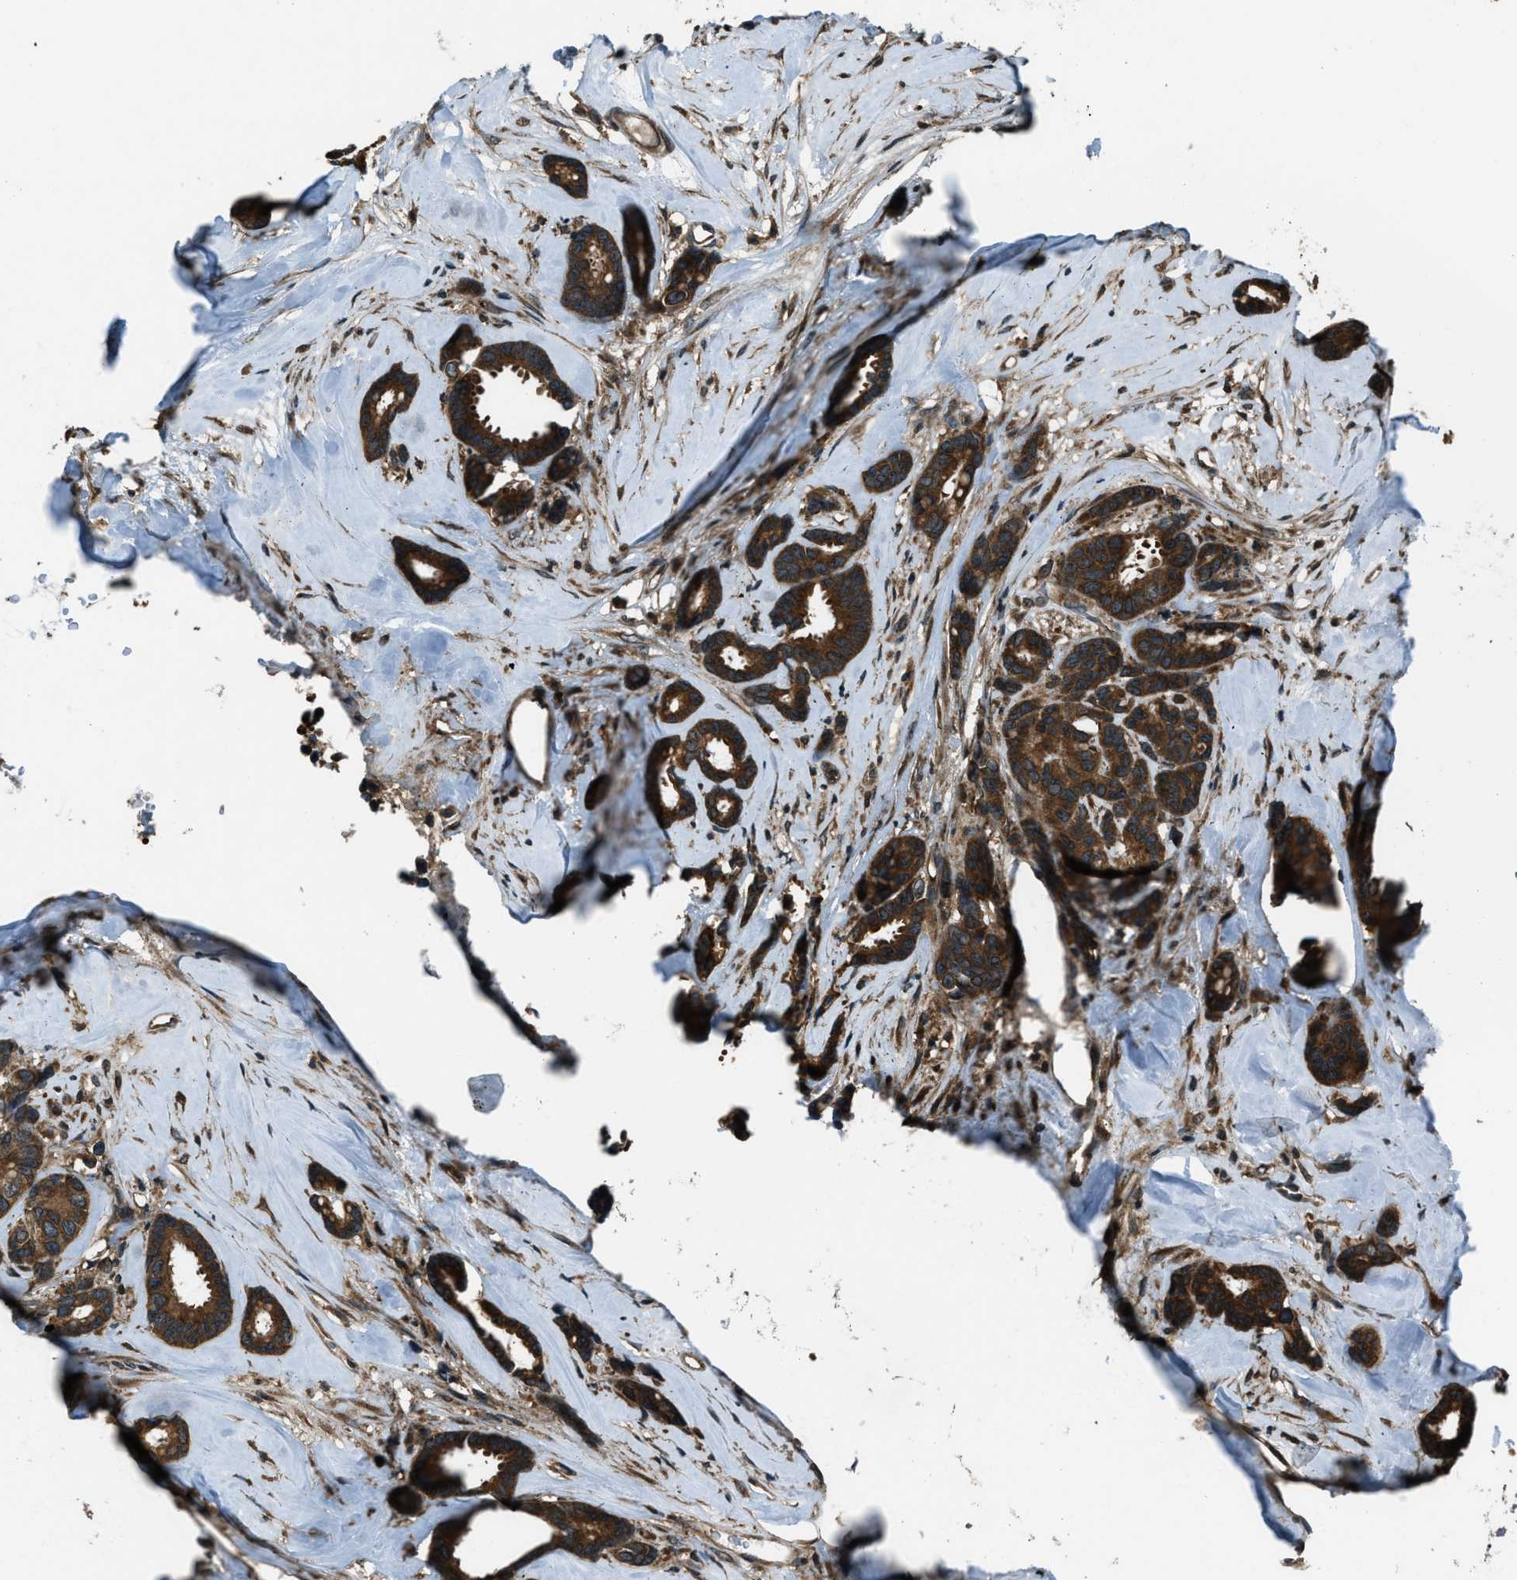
{"staining": {"intensity": "strong", "quantity": ">75%", "location": "cytoplasmic/membranous"}, "tissue": "breast cancer", "cell_type": "Tumor cells", "image_type": "cancer", "snomed": [{"axis": "morphology", "description": "Duct carcinoma"}, {"axis": "topography", "description": "Breast"}], "caption": "Invasive ductal carcinoma (breast) stained with immunohistochemistry (IHC) reveals strong cytoplasmic/membranous expression in approximately >75% of tumor cells.", "gene": "TRIM4", "patient": {"sex": "female", "age": 87}}